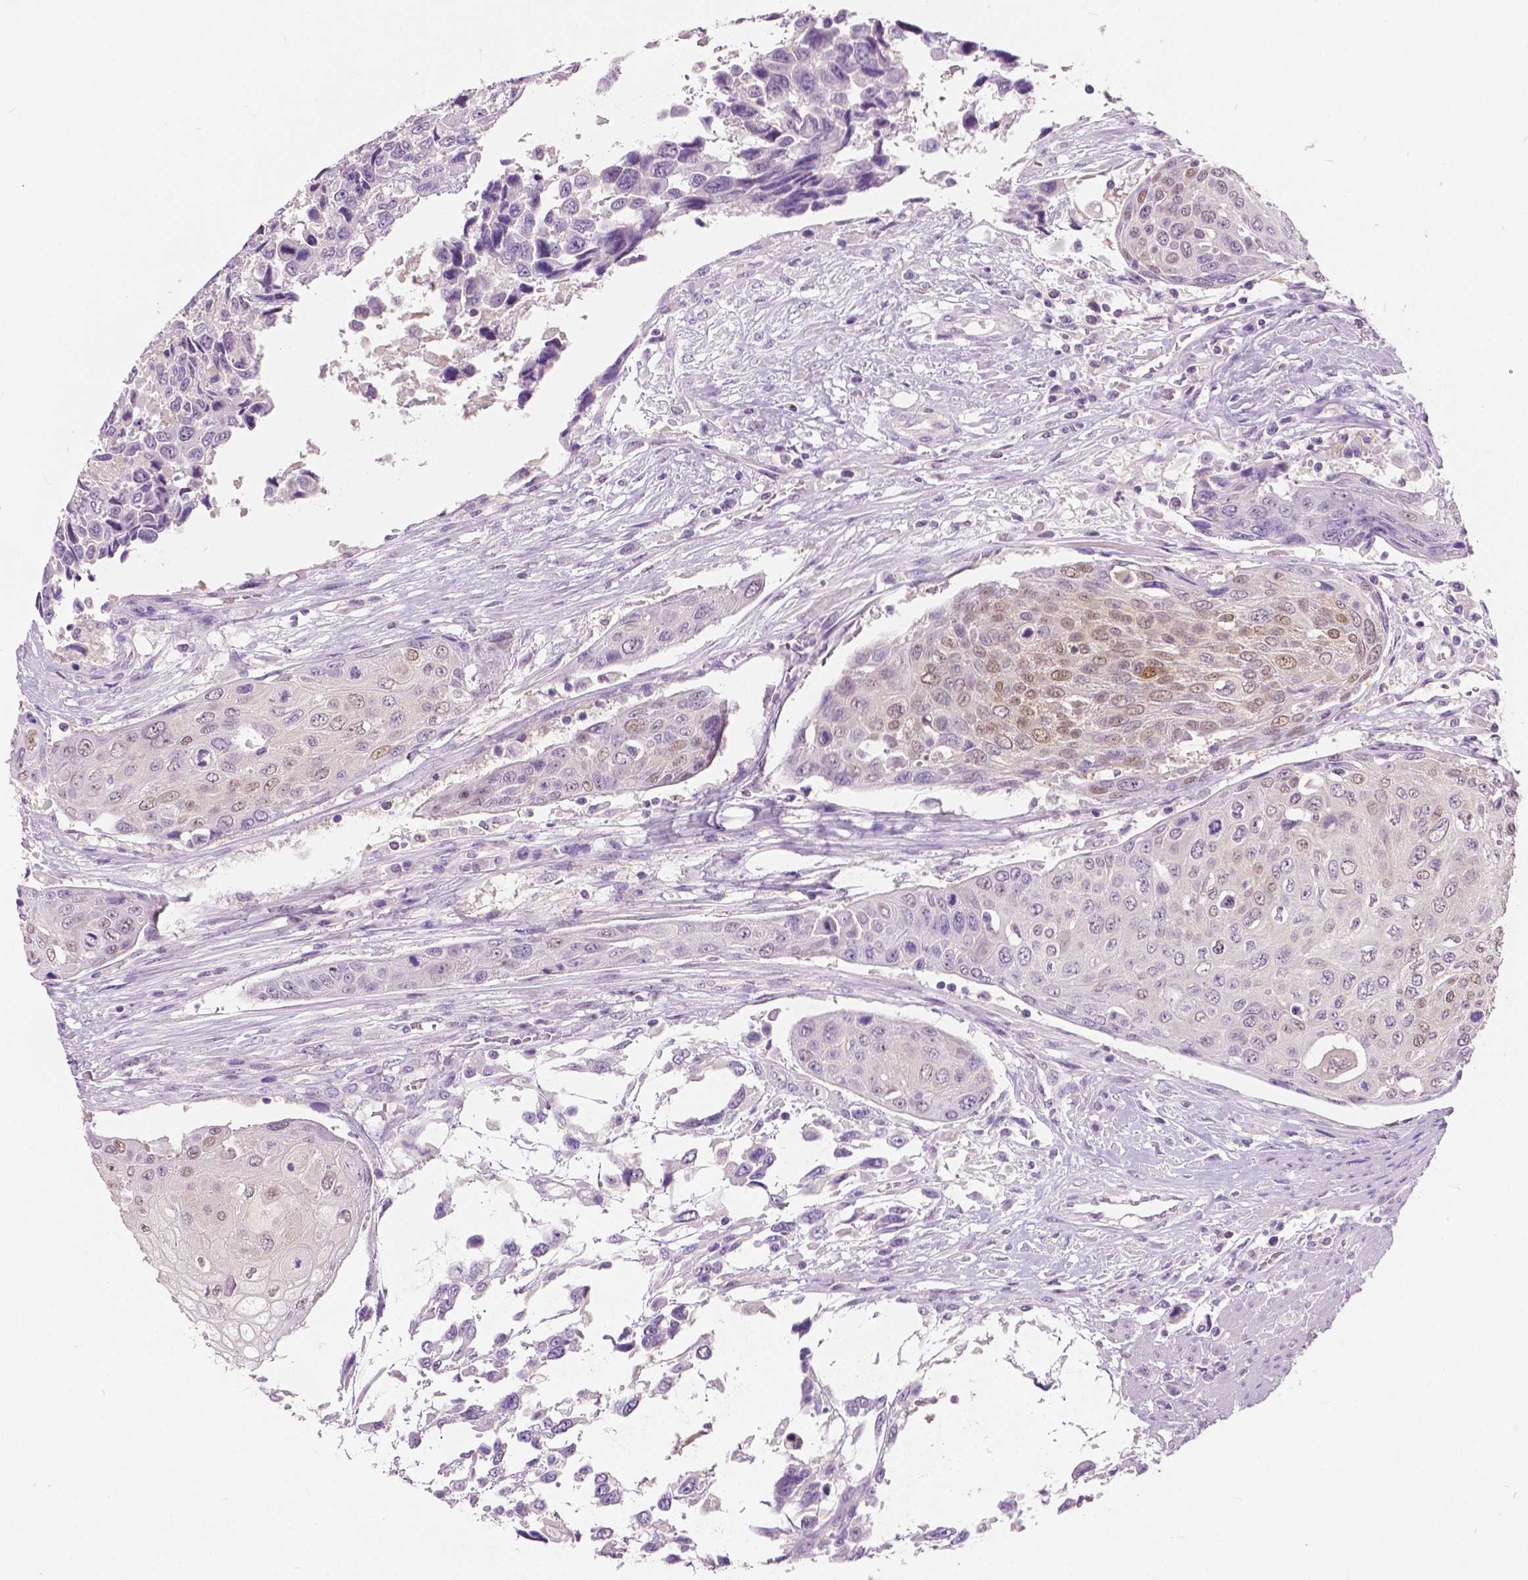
{"staining": {"intensity": "moderate", "quantity": "<25%", "location": "nuclear"}, "tissue": "urothelial cancer", "cell_type": "Tumor cells", "image_type": "cancer", "snomed": [{"axis": "morphology", "description": "Urothelial carcinoma, High grade"}, {"axis": "topography", "description": "Urinary bladder"}], "caption": "Protein analysis of urothelial cancer tissue displays moderate nuclear expression in about <25% of tumor cells.", "gene": "TKFC", "patient": {"sex": "female", "age": 70}}